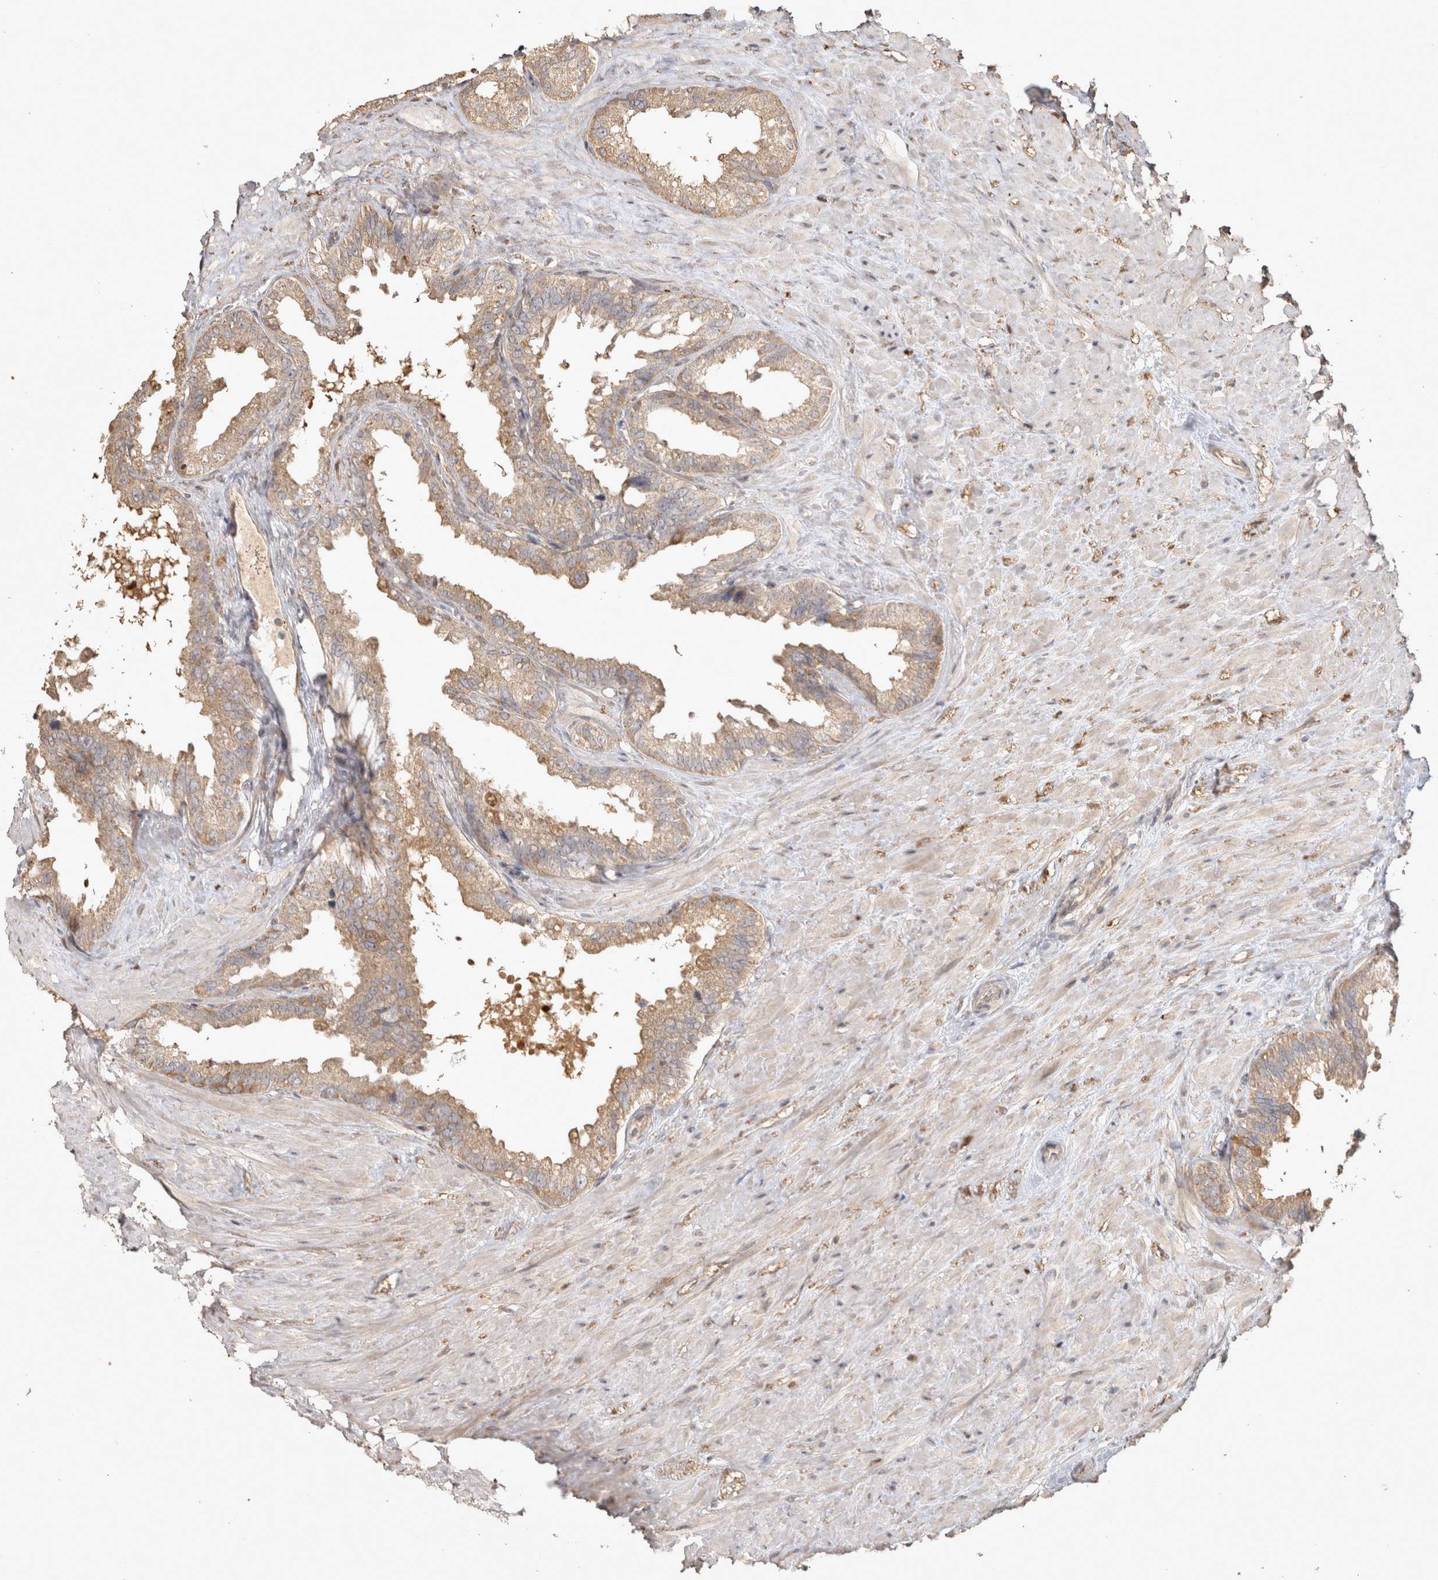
{"staining": {"intensity": "weak", "quantity": ">75%", "location": "cytoplasmic/membranous"}, "tissue": "seminal vesicle", "cell_type": "Glandular cells", "image_type": "normal", "snomed": [{"axis": "morphology", "description": "Normal tissue, NOS"}, {"axis": "topography", "description": "Seminal veicle"}], "caption": "This histopathology image displays IHC staining of benign seminal vesicle, with low weak cytoplasmic/membranous positivity in about >75% of glandular cells.", "gene": "OSTN", "patient": {"sex": "male", "age": 80}}